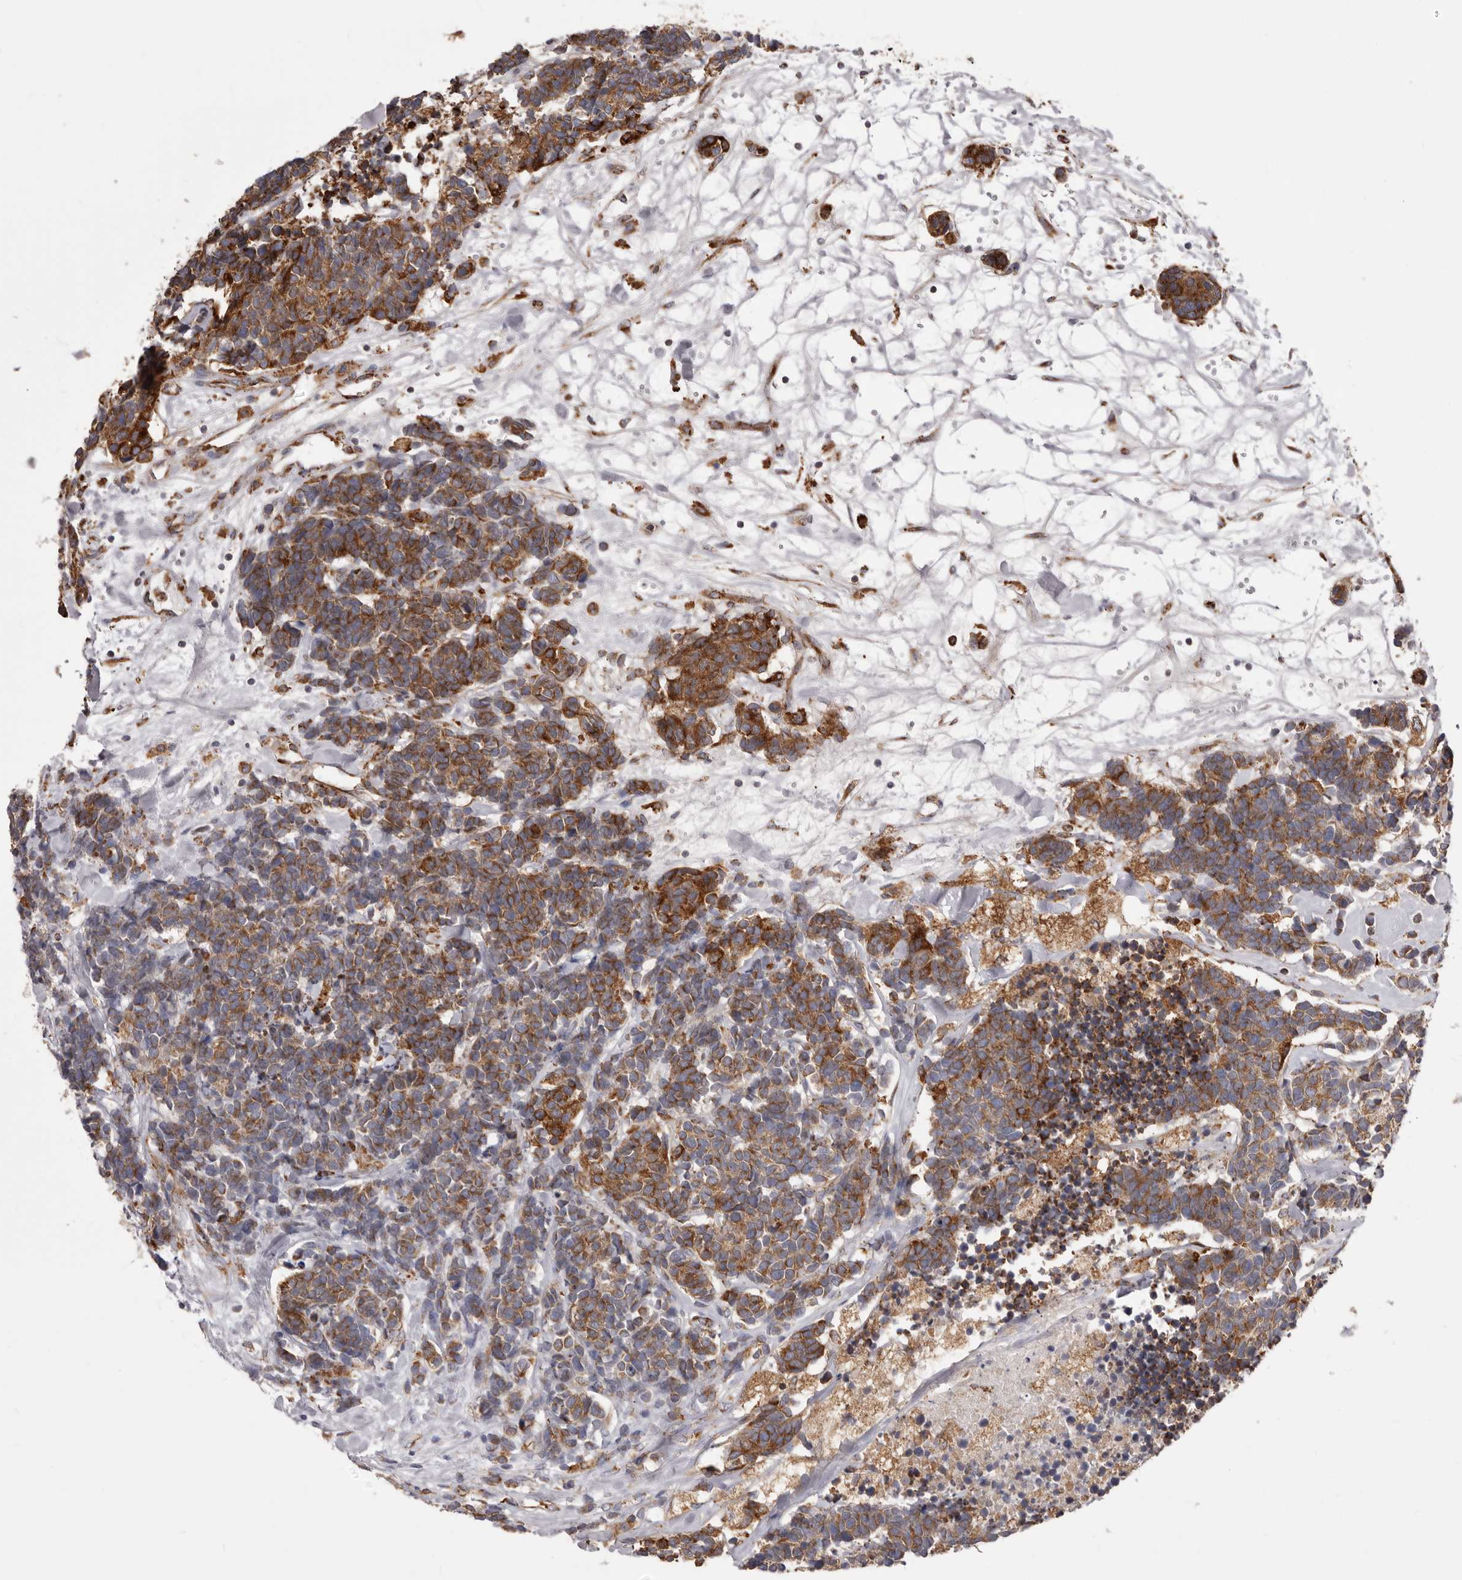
{"staining": {"intensity": "moderate", "quantity": ">75%", "location": "cytoplasmic/membranous"}, "tissue": "carcinoid", "cell_type": "Tumor cells", "image_type": "cancer", "snomed": [{"axis": "morphology", "description": "Carcinoma, NOS"}, {"axis": "morphology", "description": "Carcinoid, malignant, NOS"}, {"axis": "topography", "description": "Urinary bladder"}], "caption": "The immunohistochemical stain highlights moderate cytoplasmic/membranous expression in tumor cells of carcinoid (malignant) tissue. (DAB (3,3'-diaminobenzidine) = brown stain, brightfield microscopy at high magnification).", "gene": "QRSL1", "patient": {"sex": "male", "age": 57}}